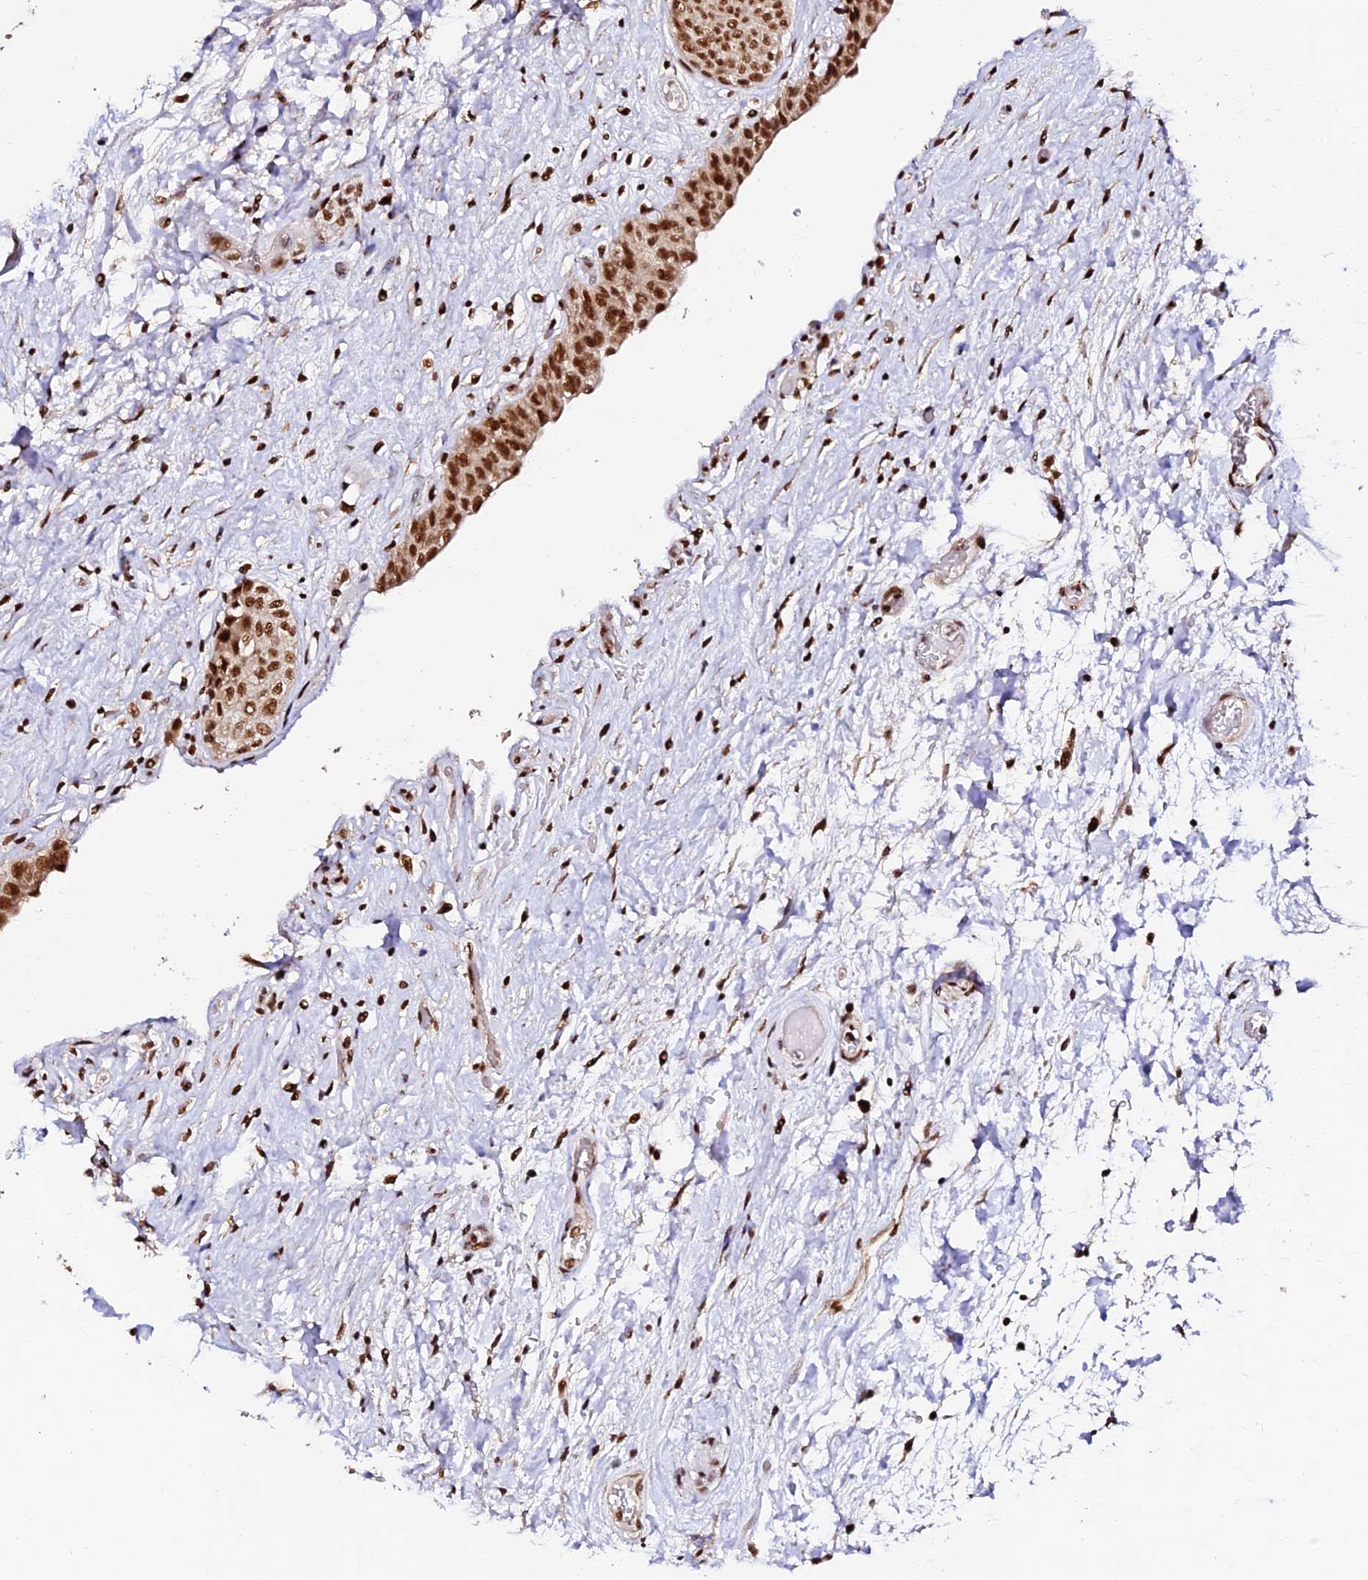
{"staining": {"intensity": "strong", "quantity": ">75%", "location": "nuclear"}, "tissue": "urinary bladder", "cell_type": "Urothelial cells", "image_type": "normal", "snomed": [{"axis": "morphology", "description": "Normal tissue, NOS"}, {"axis": "topography", "description": "Urinary bladder"}], "caption": "Strong nuclear positivity is seen in about >75% of urothelial cells in unremarkable urinary bladder.", "gene": "MCRS1", "patient": {"sex": "male", "age": 74}}